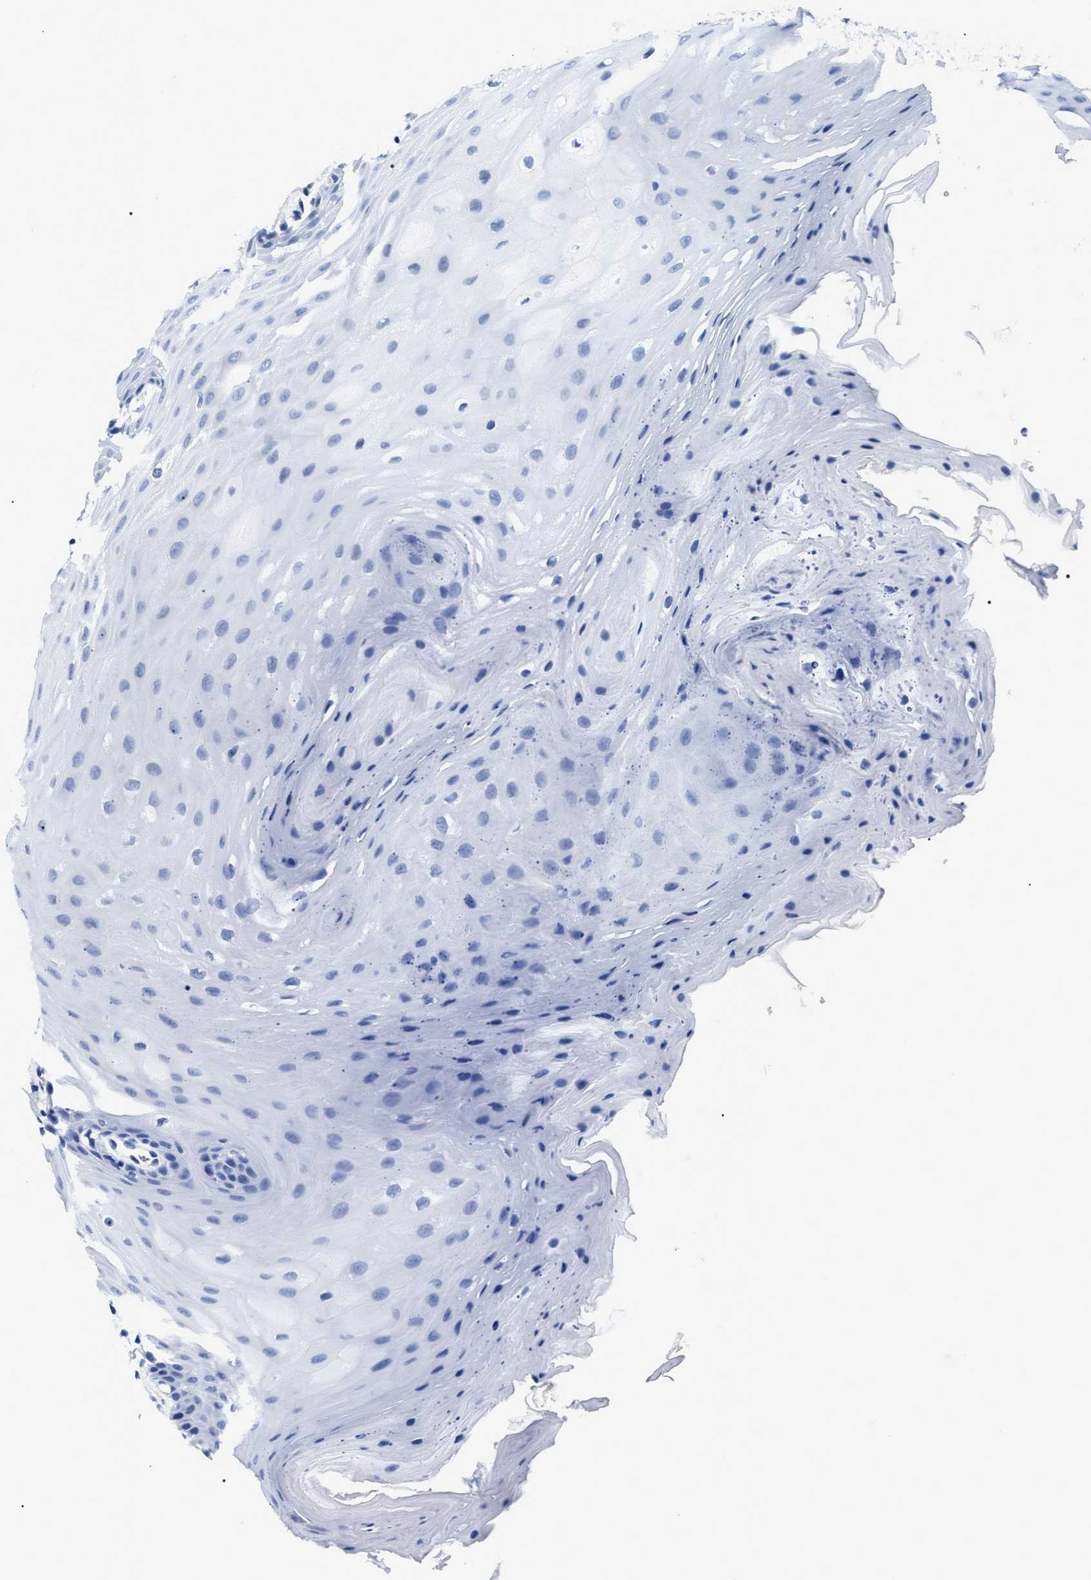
{"staining": {"intensity": "negative", "quantity": "none", "location": "none"}, "tissue": "oral mucosa", "cell_type": "Squamous epithelial cells", "image_type": "normal", "snomed": [{"axis": "morphology", "description": "Normal tissue, NOS"}, {"axis": "morphology", "description": "Squamous cell carcinoma, NOS"}, {"axis": "topography", "description": "Oral tissue"}, {"axis": "topography", "description": "Head-Neck"}], "caption": "The IHC image has no significant positivity in squamous epithelial cells of oral mucosa.", "gene": "BAG2", "patient": {"sex": "male", "age": 71}}